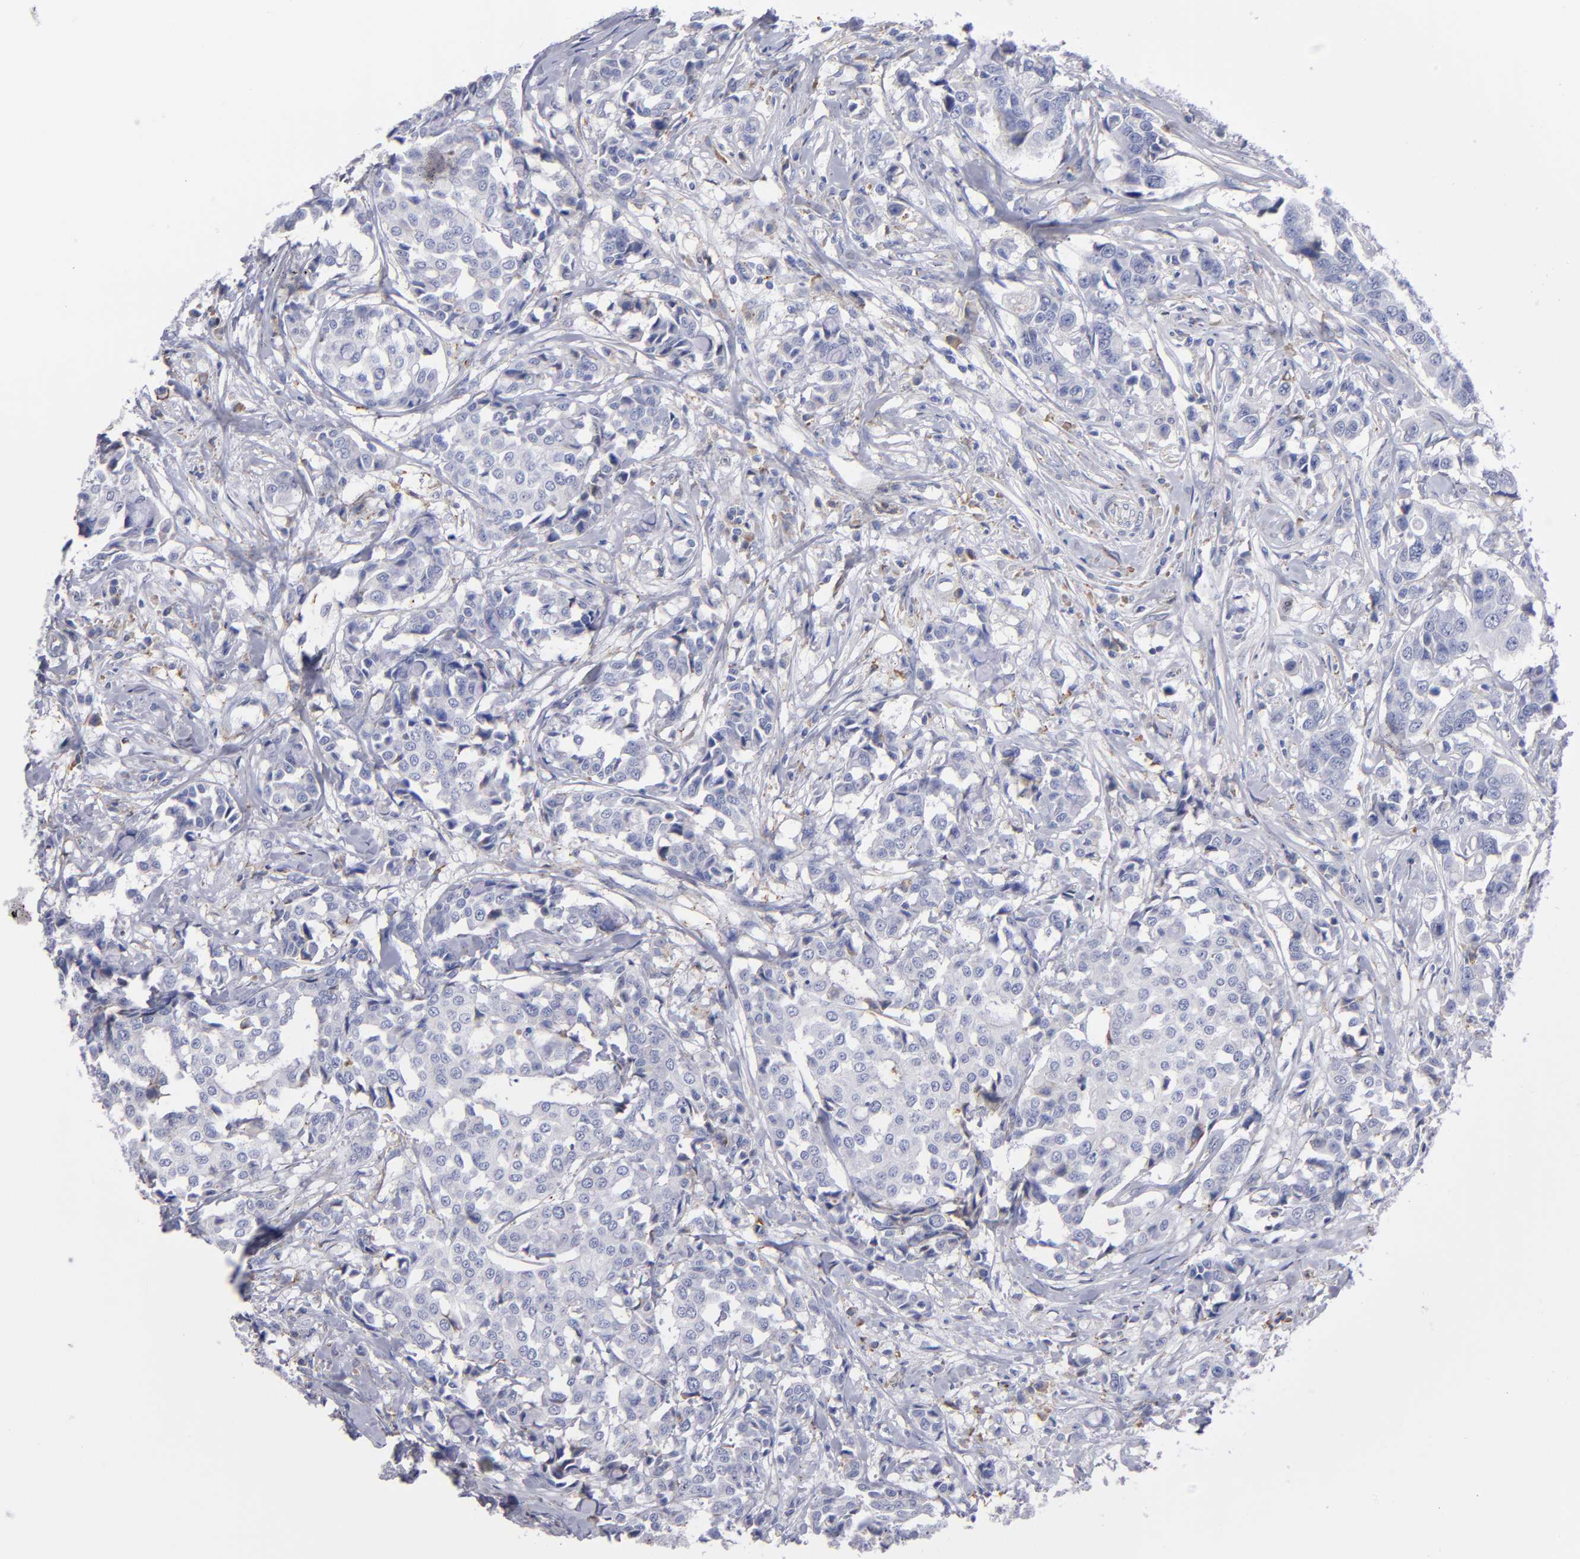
{"staining": {"intensity": "weak", "quantity": "<25%", "location": "cytoplasmic/membranous"}, "tissue": "breast cancer", "cell_type": "Tumor cells", "image_type": "cancer", "snomed": [{"axis": "morphology", "description": "Duct carcinoma"}, {"axis": "topography", "description": "Breast"}], "caption": "Immunohistochemistry (IHC) micrograph of neoplastic tissue: human breast intraductal carcinoma stained with DAB (3,3'-diaminobenzidine) demonstrates no significant protein staining in tumor cells.", "gene": "MFGE8", "patient": {"sex": "female", "age": 27}}